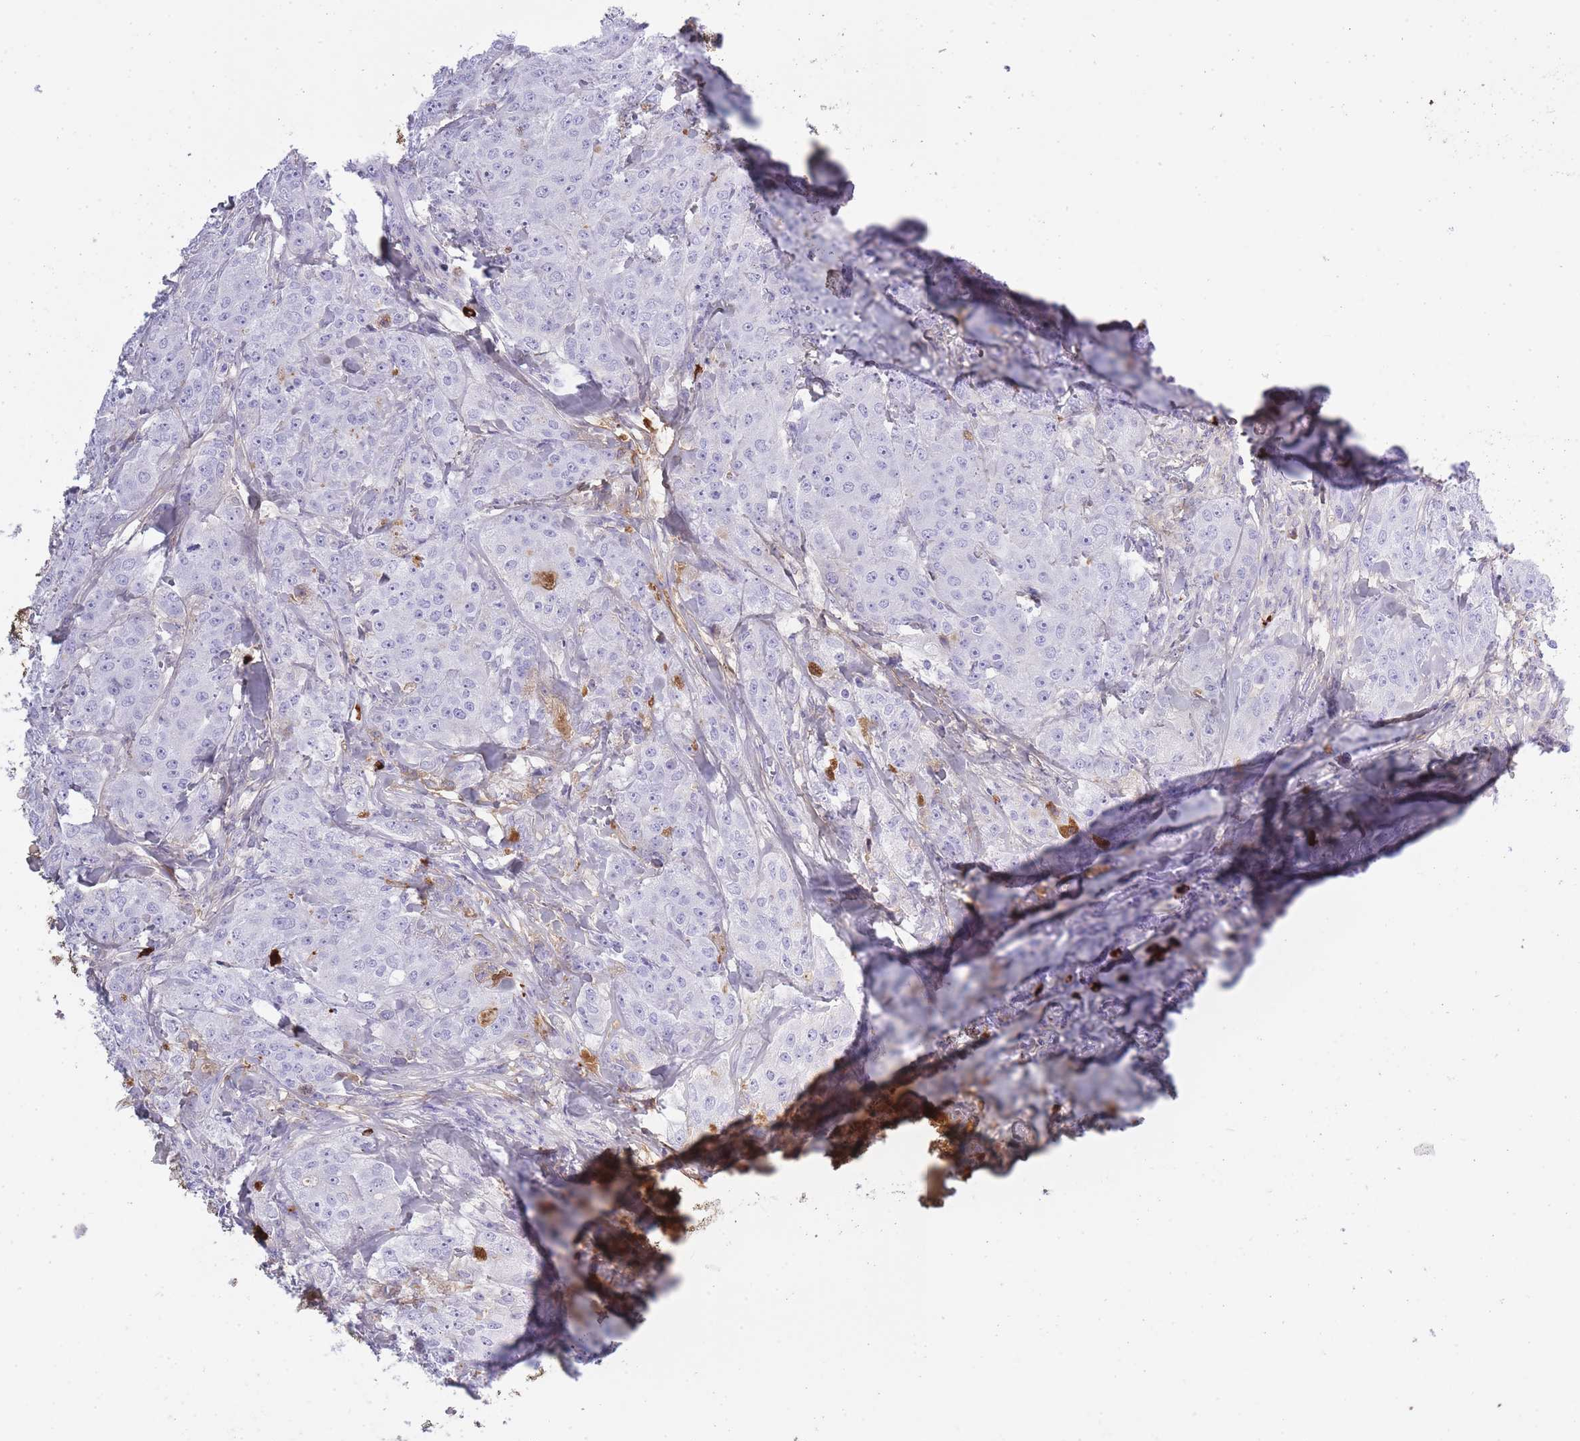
{"staining": {"intensity": "negative", "quantity": "none", "location": "none"}, "tissue": "breast cancer", "cell_type": "Tumor cells", "image_type": "cancer", "snomed": [{"axis": "morphology", "description": "Duct carcinoma"}, {"axis": "topography", "description": "Breast"}], "caption": "Intraductal carcinoma (breast) was stained to show a protein in brown. There is no significant expression in tumor cells.", "gene": "IGKV1D-42", "patient": {"sex": "female", "age": 43}}